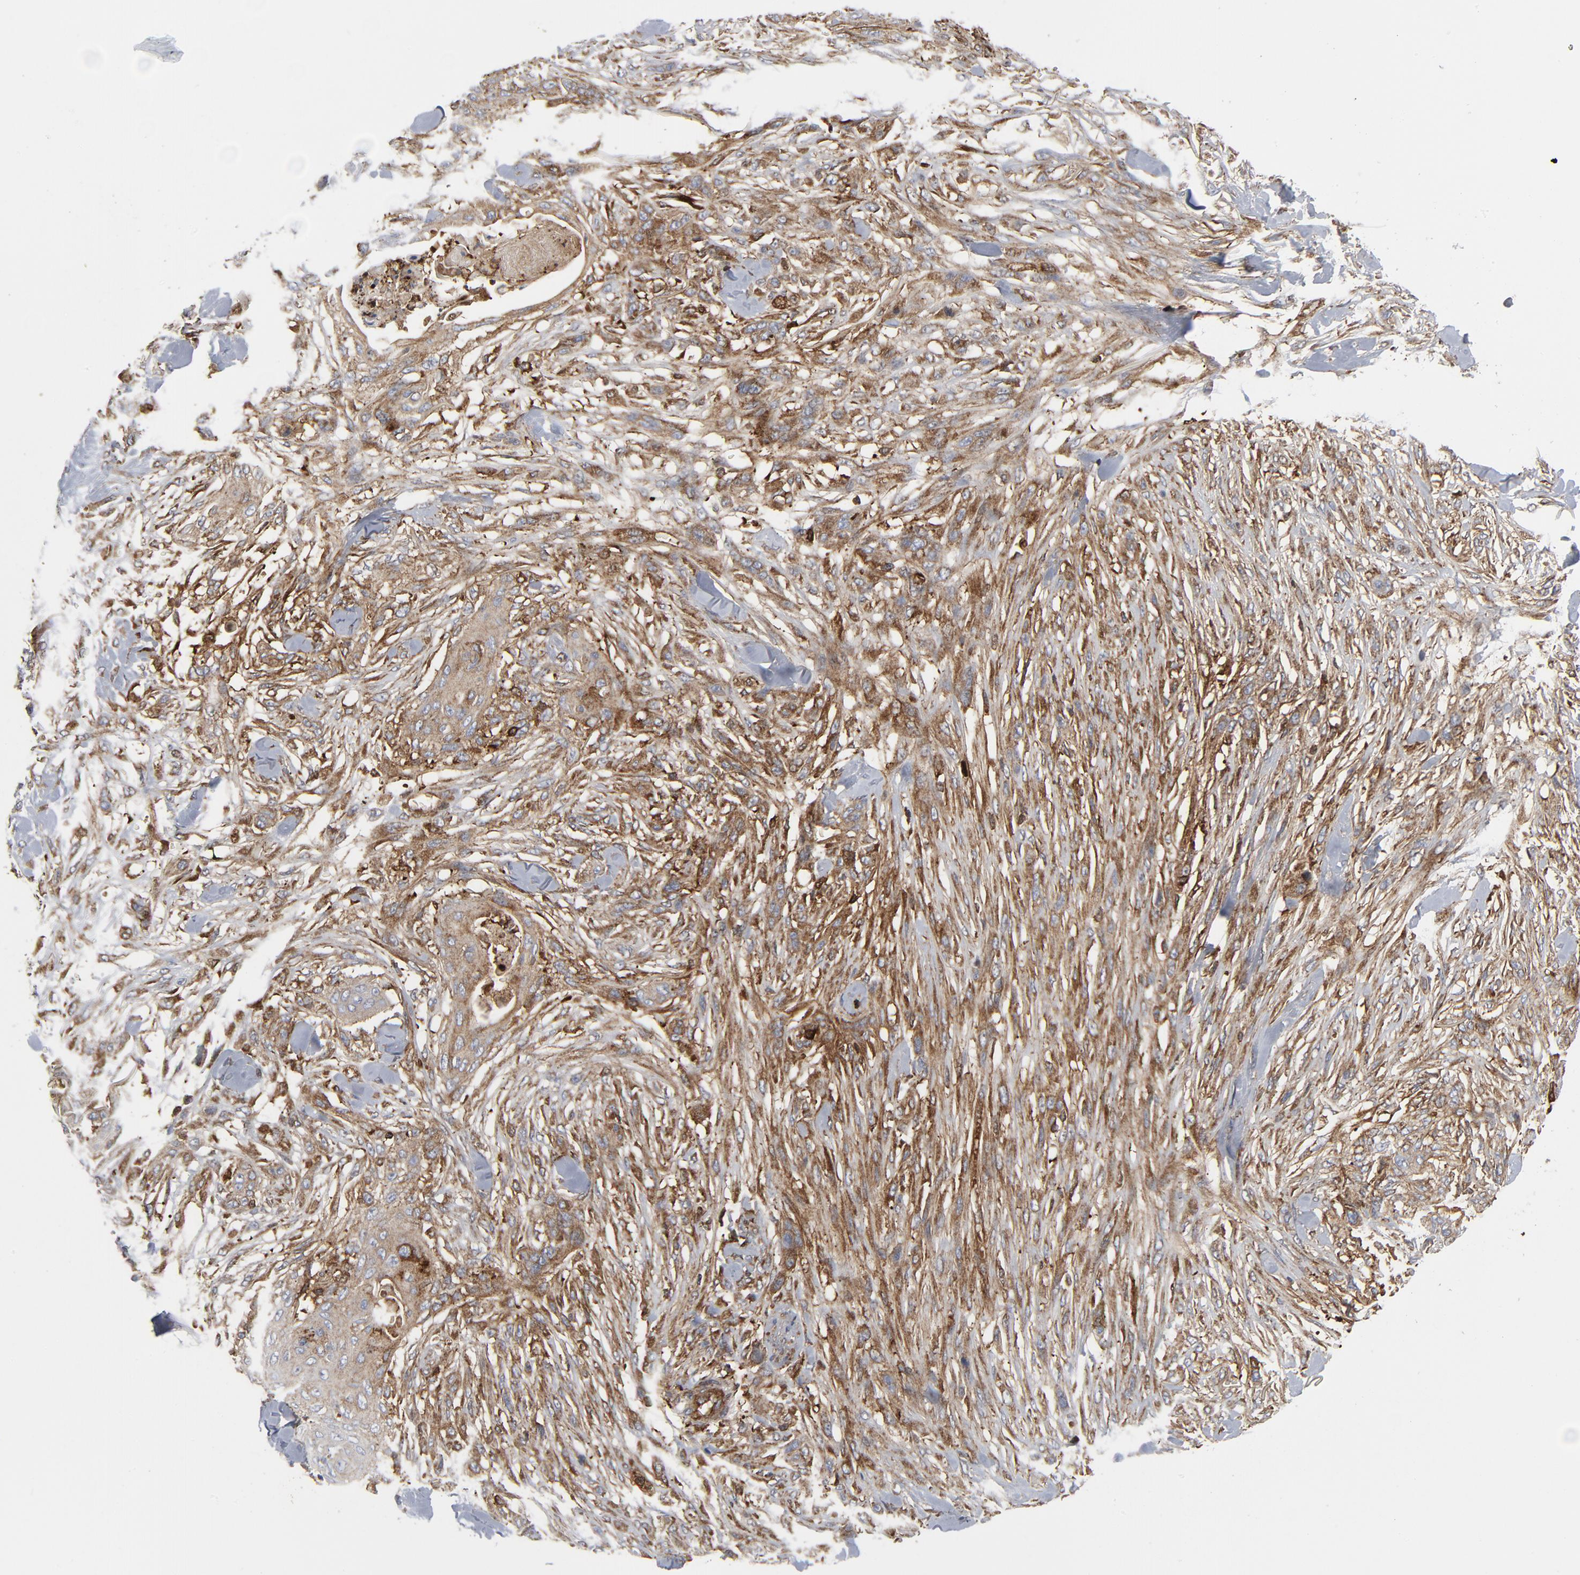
{"staining": {"intensity": "moderate", "quantity": ">75%", "location": "cytoplasmic/membranous"}, "tissue": "skin cancer", "cell_type": "Tumor cells", "image_type": "cancer", "snomed": [{"axis": "morphology", "description": "Normal tissue, NOS"}, {"axis": "morphology", "description": "Squamous cell carcinoma, NOS"}, {"axis": "topography", "description": "Skin"}], "caption": "Tumor cells demonstrate medium levels of moderate cytoplasmic/membranous staining in approximately >75% of cells in skin cancer.", "gene": "YES1", "patient": {"sex": "female", "age": 59}}